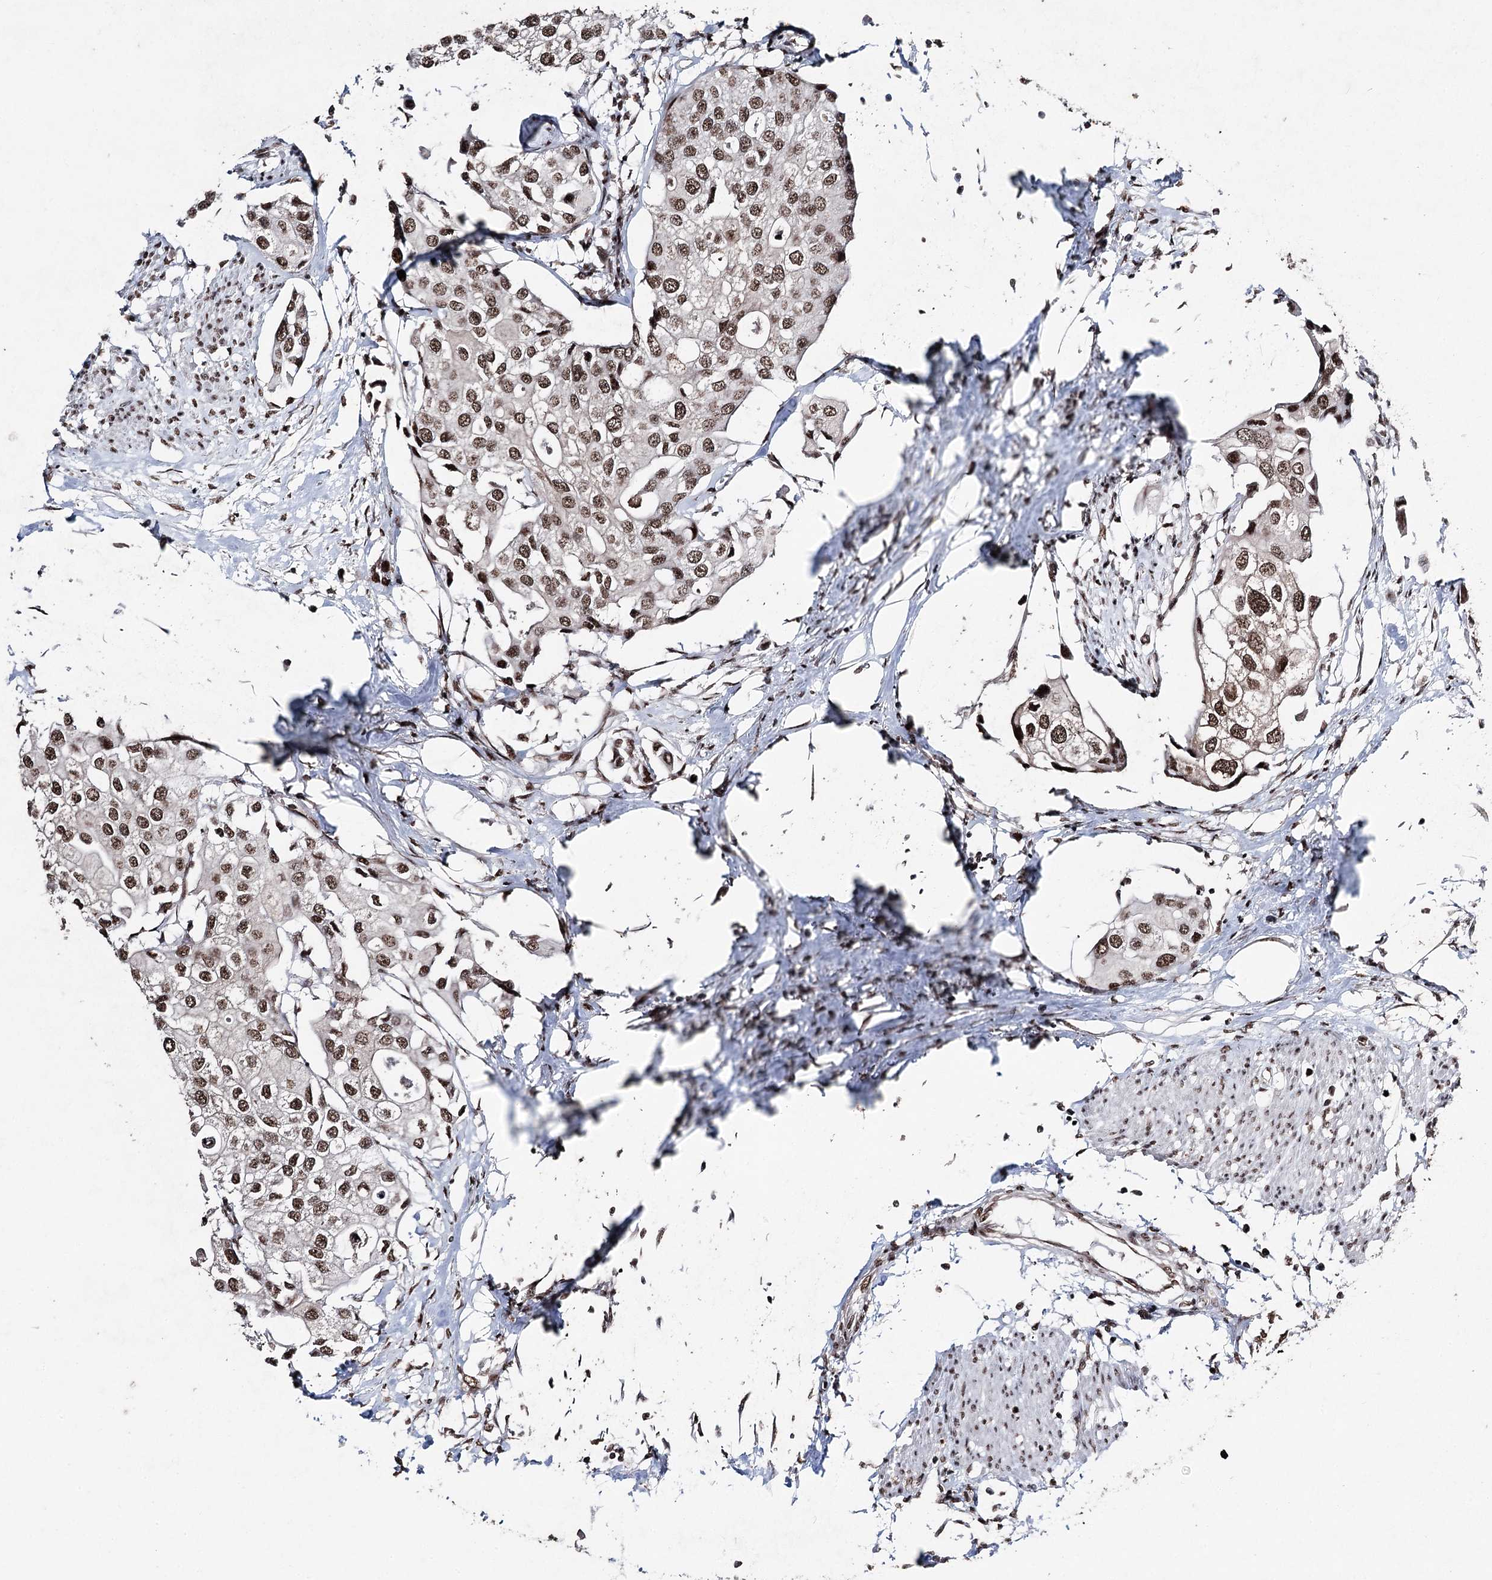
{"staining": {"intensity": "moderate", "quantity": ">75%", "location": "nuclear"}, "tissue": "urothelial cancer", "cell_type": "Tumor cells", "image_type": "cancer", "snomed": [{"axis": "morphology", "description": "Urothelial carcinoma, High grade"}, {"axis": "topography", "description": "Urinary bladder"}], "caption": "Urothelial carcinoma (high-grade) stained for a protein (brown) demonstrates moderate nuclear positive expression in approximately >75% of tumor cells.", "gene": "PDCD4", "patient": {"sex": "male", "age": 64}}